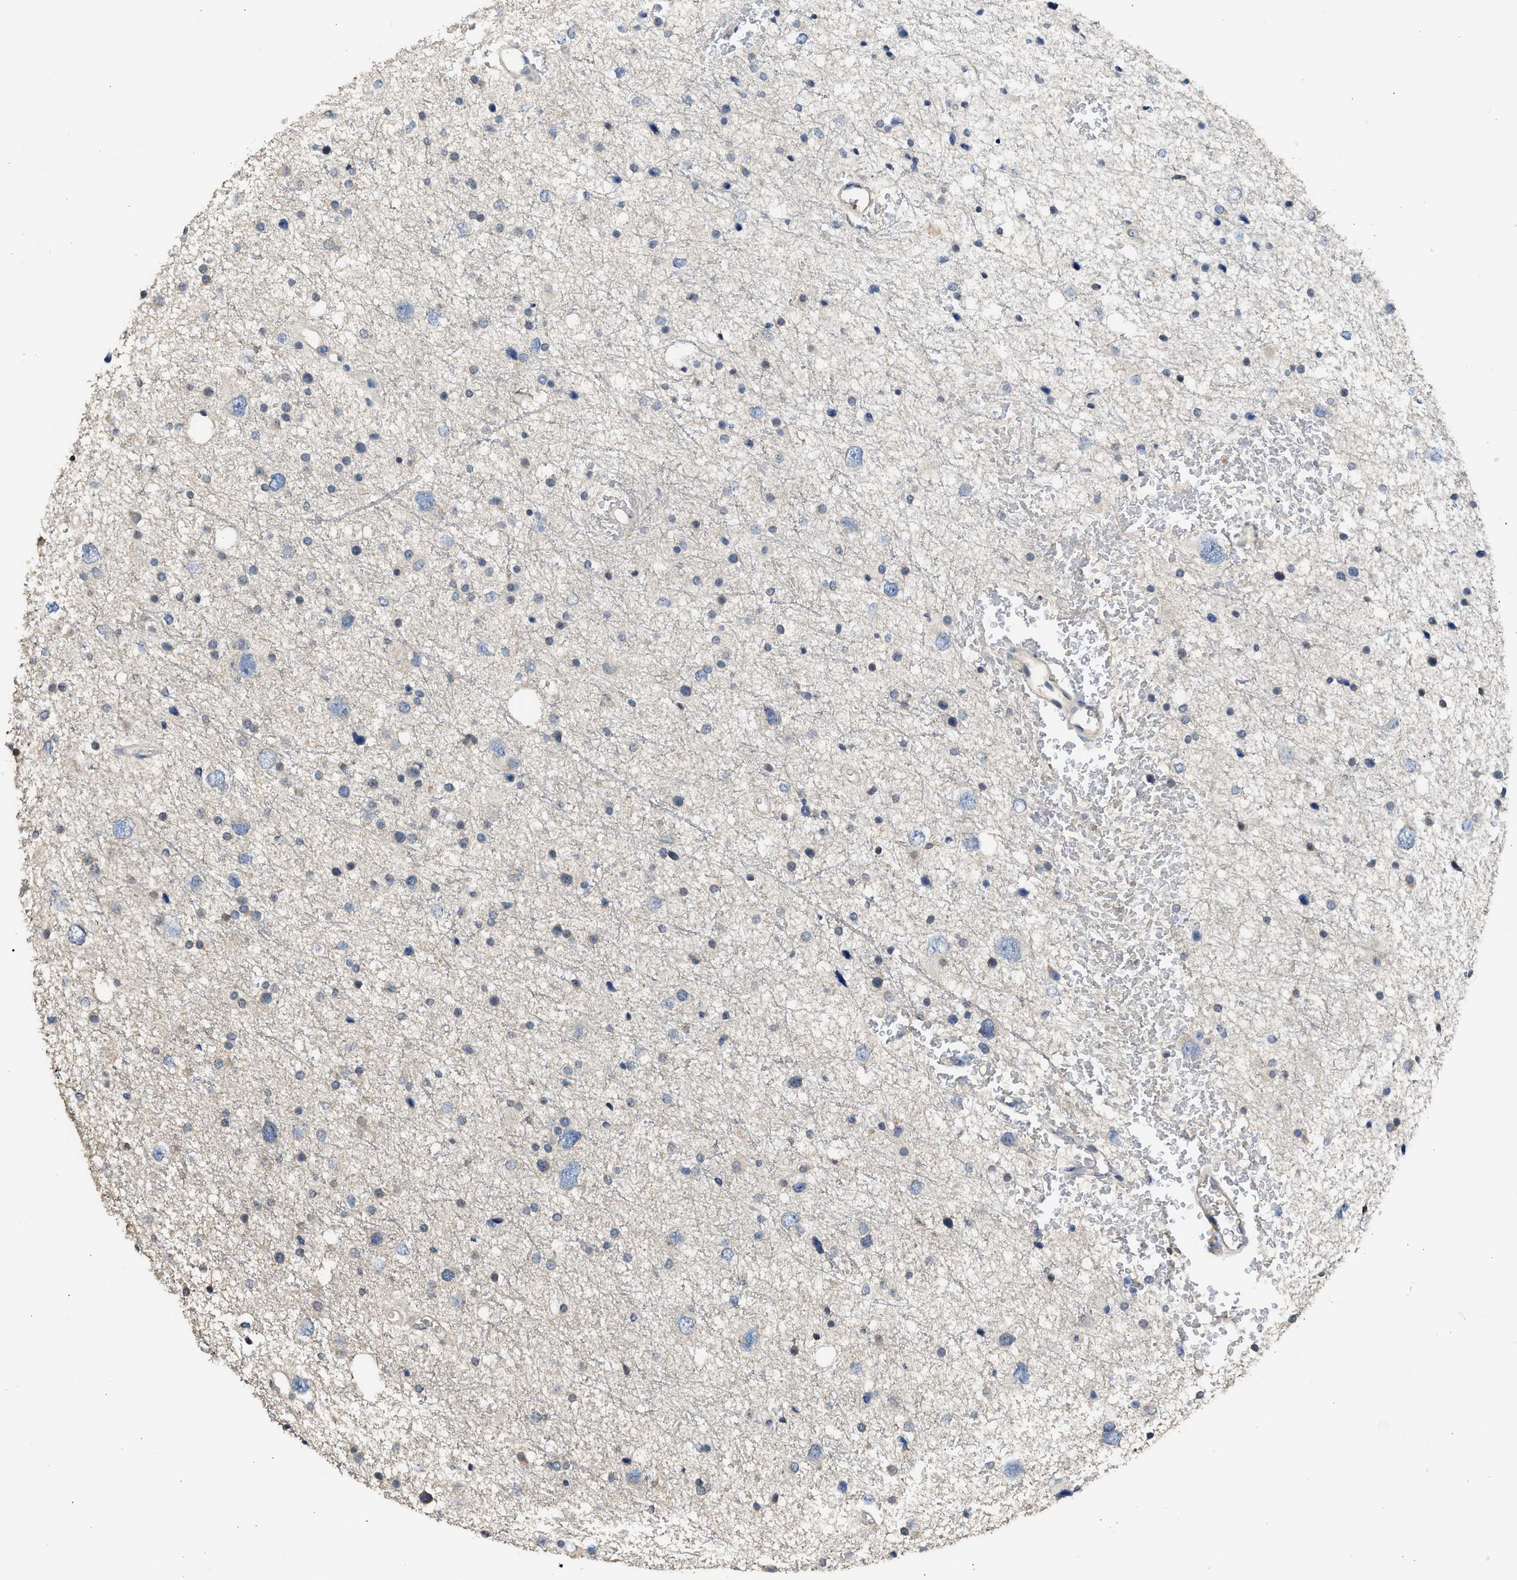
{"staining": {"intensity": "negative", "quantity": "none", "location": "none"}, "tissue": "glioma", "cell_type": "Tumor cells", "image_type": "cancer", "snomed": [{"axis": "morphology", "description": "Glioma, malignant, Low grade"}, {"axis": "topography", "description": "Brain"}], "caption": "Micrograph shows no protein positivity in tumor cells of glioma tissue. (DAB (3,3'-diaminobenzidine) IHC visualized using brightfield microscopy, high magnification).", "gene": "SULT2A1", "patient": {"sex": "female", "age": 37}}